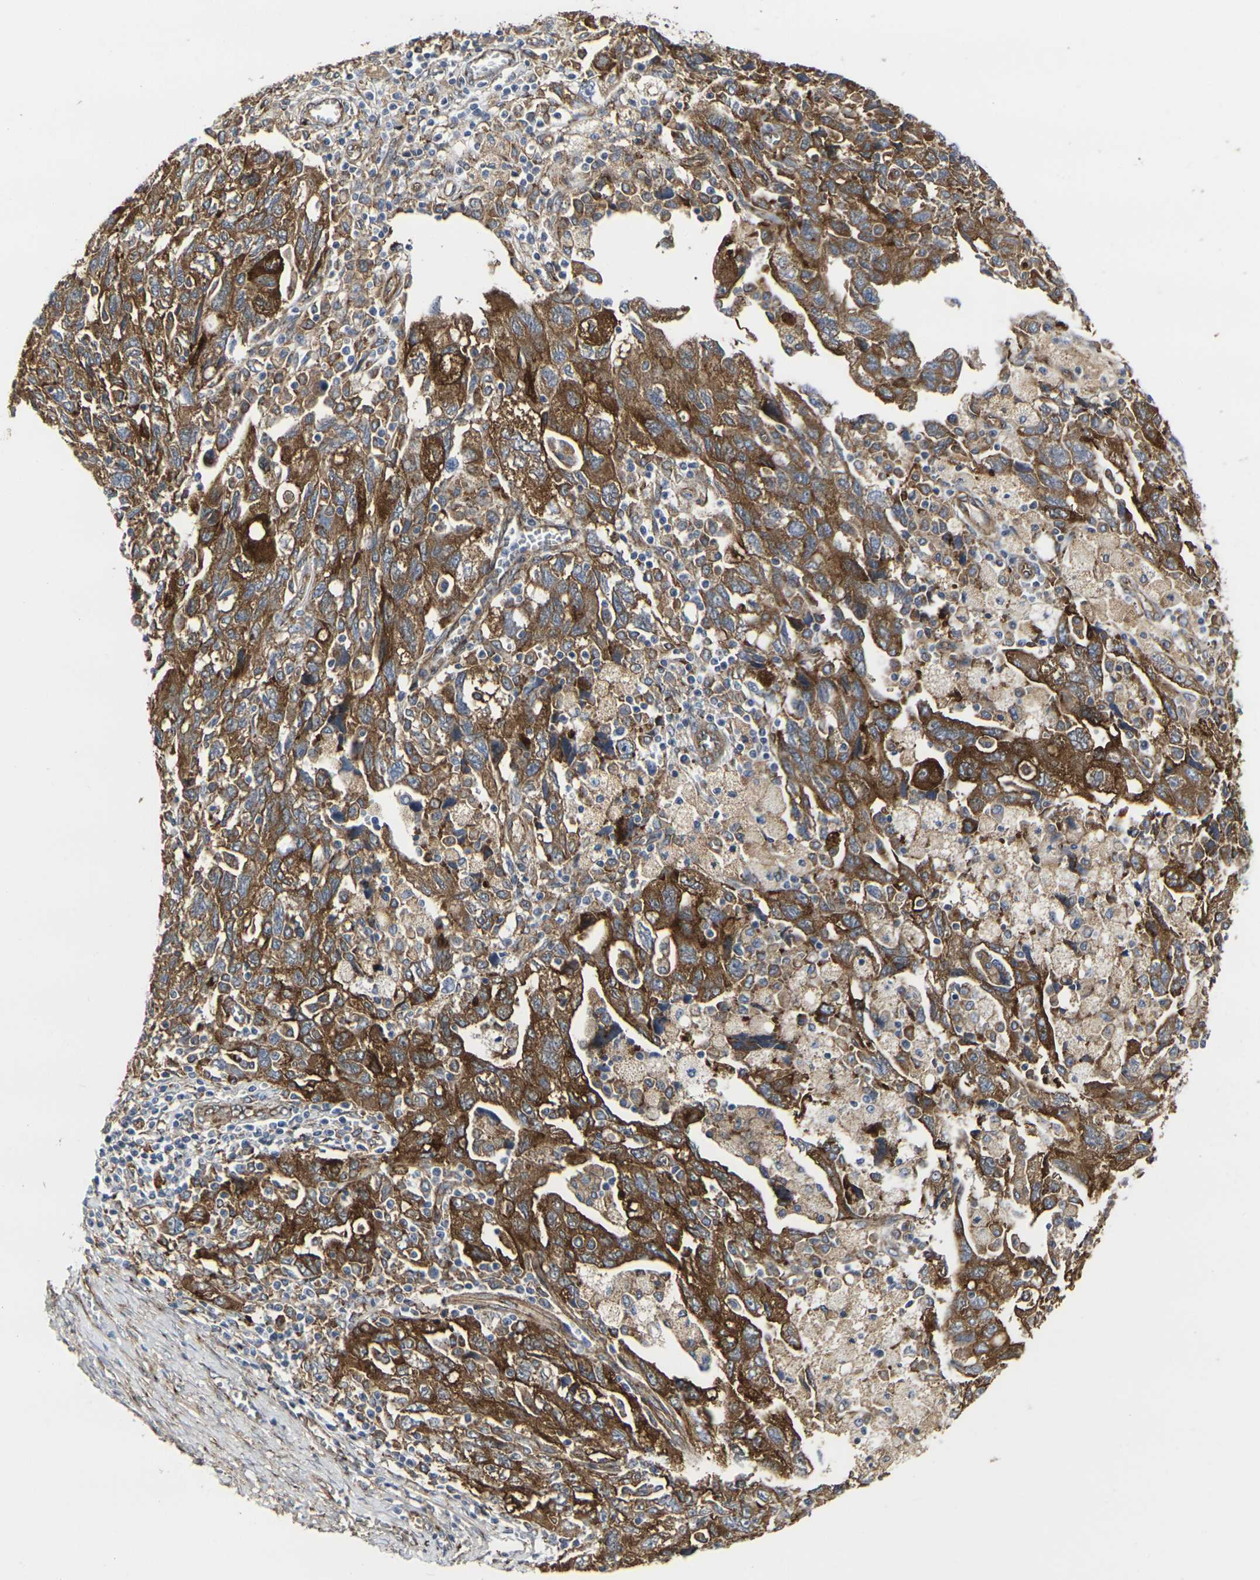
{"staining": {"intensity": "strong", "quantity": ">75%", "location": "cytoplasmic/membranous"}, "tissue": "ovarian cancer", "cell_type": "Tumor cells", "image_type": "cancer", "snomed": [{"axis": "morphology", "description": "Carcinoma, NOS"}, {"axis": "morphology", "description": "Cystadenocarcinoma, serous, NOS"}, {"axis": "topography", "description": "Ovary"}], "caption": "The immunohistochemical stain highlights strong cytoplasmic/membranous staining in tumor cells of ovarian cancer (serous cystadenocarcinoma) tissue.", "gene": "MYOF", "patient": {"sex": "female", "age": 69}}